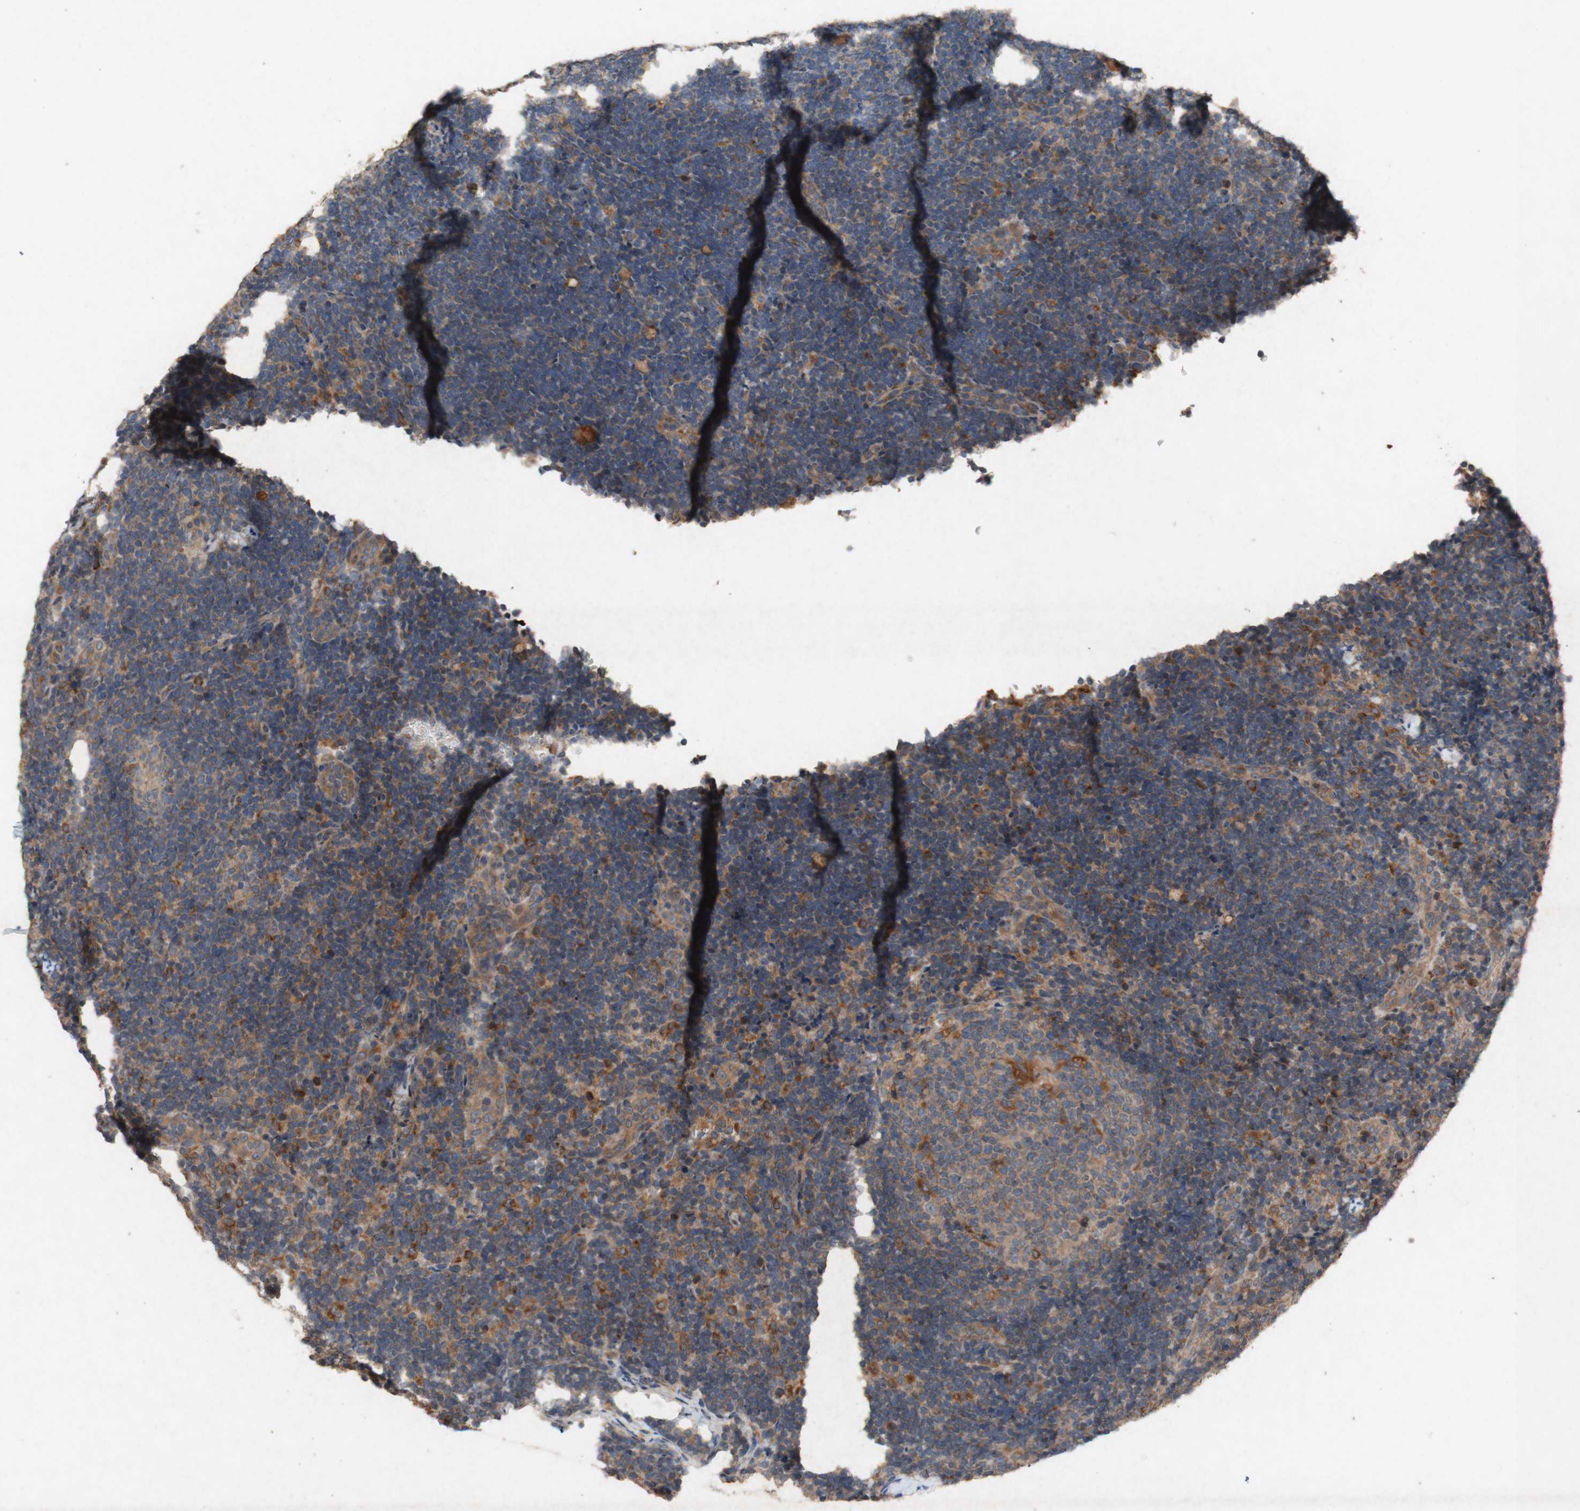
{"staining": {"intensity": "moderate", "quantity": "<25%", "location": "cytoplasmic/membranous"}, "tissue": "lymph node", "cell_type": "Germinal center cells", "image_type": "normal", "snomed": [{"axis": "morphology", "description": "Normal tissue, NOS"}, {"axis": "topography", "description": "Lymph node"}], "caption": "Unremarkable lymph node exhibits moderate cytoplasmic/membranous expression in approximately <25% of germinal center cells, visualized by immunohistochemistry. (brown staining indicates protein expression, while blue staining denotes nuclei).", "gene": "ATP6V1F", "patient": {"sex": "female", "age": 14}}